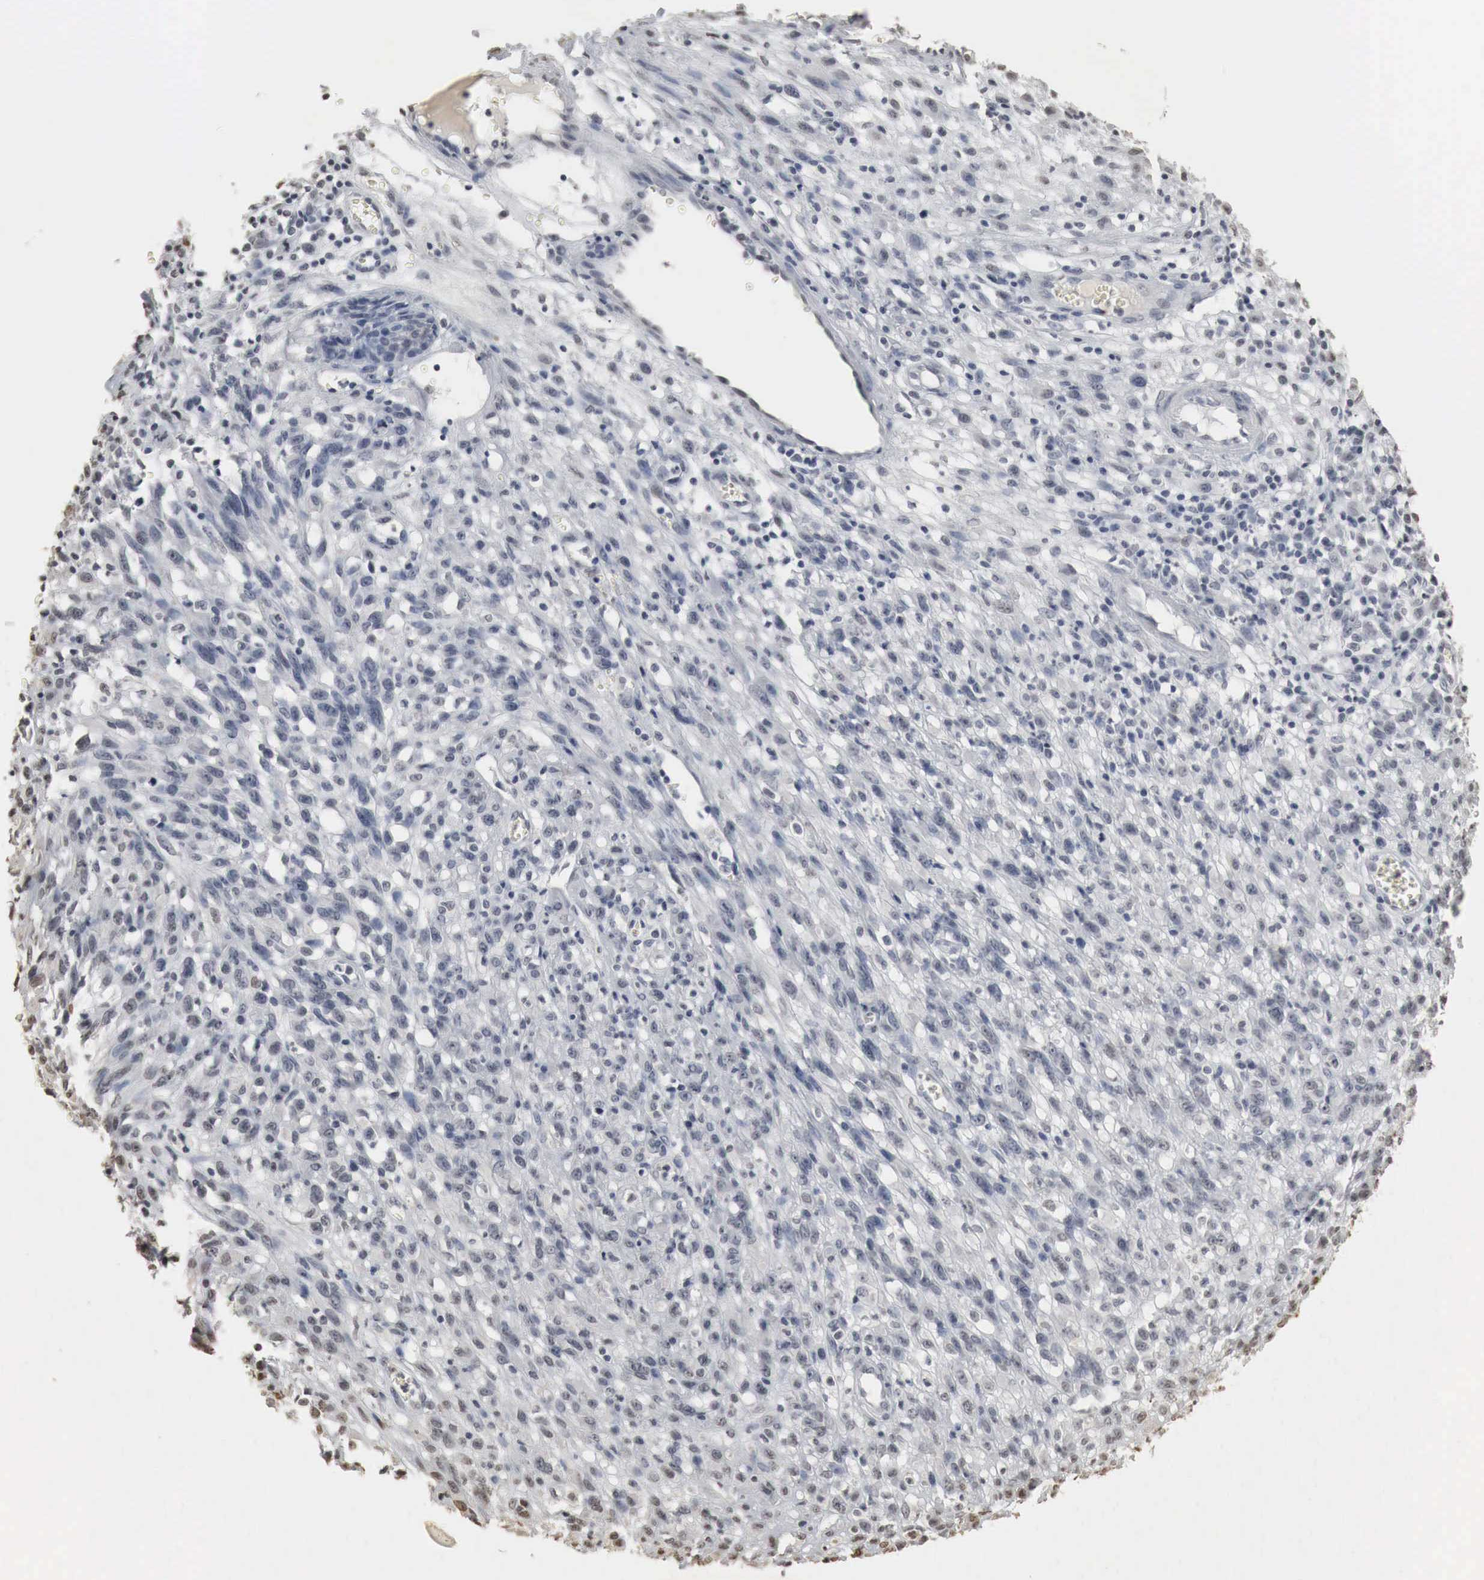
{"staining": {"intensity": "weak", "quantity": "<25%", "location": "nuclear"}, "tissue": "melanoma", "cell_type": "Tumor cells", "image_type": "cancer", "snomed": [{"axis": "morphology", "description": "Malignant melanoma, NOS"}, {"axis": "topography", "description": "Skin"}], "caption": "An image of human melanoma is negative for staining in tumor cells. (Stains: DAB (3,3'-diaminobenzidine) immunohistochemistry with hematoxylin counter stain, Microscopy: brightfield microscopy at high magnification).", "gene": "ERBB4", "patient": {"sex": "male", "age": 51}}